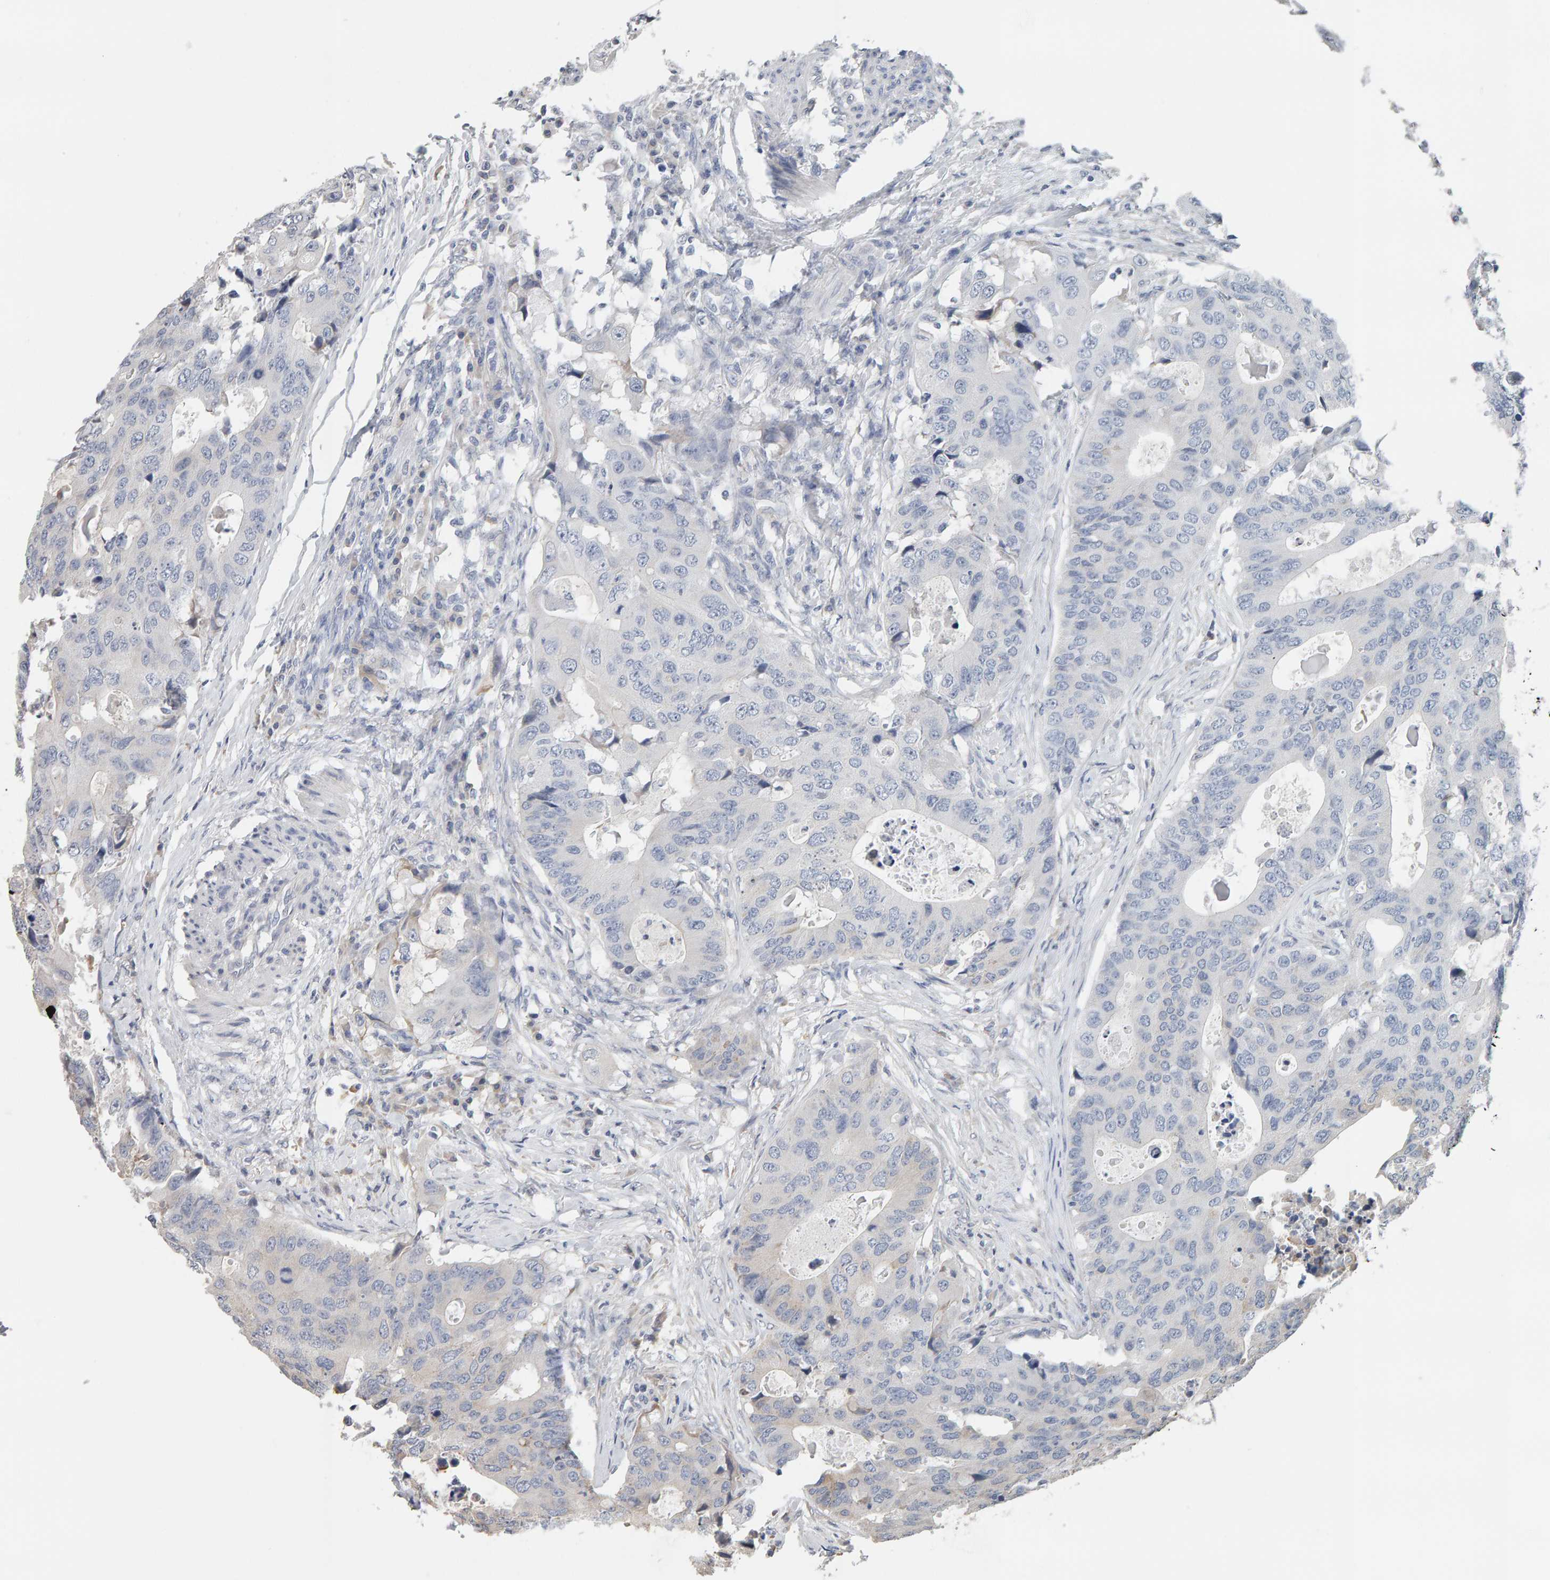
{"staining": {"intensity": "negative", "quantity": "none", "location": "none"}, "tissue": "colorectal cancer", "cell_type": "Tumor cells", "image_type": "cancer", "snomed": [{"axis": "morphology", "description": "Adenocarcinoma, NOS"}, {"axis": "topography", "description": "Colon"}], "caption": "Image shows no significant protein expression in tumor cells of colorectal cancer.", "gene": "ADHFE1", "patient": {"sex": "male", "age": 71}}